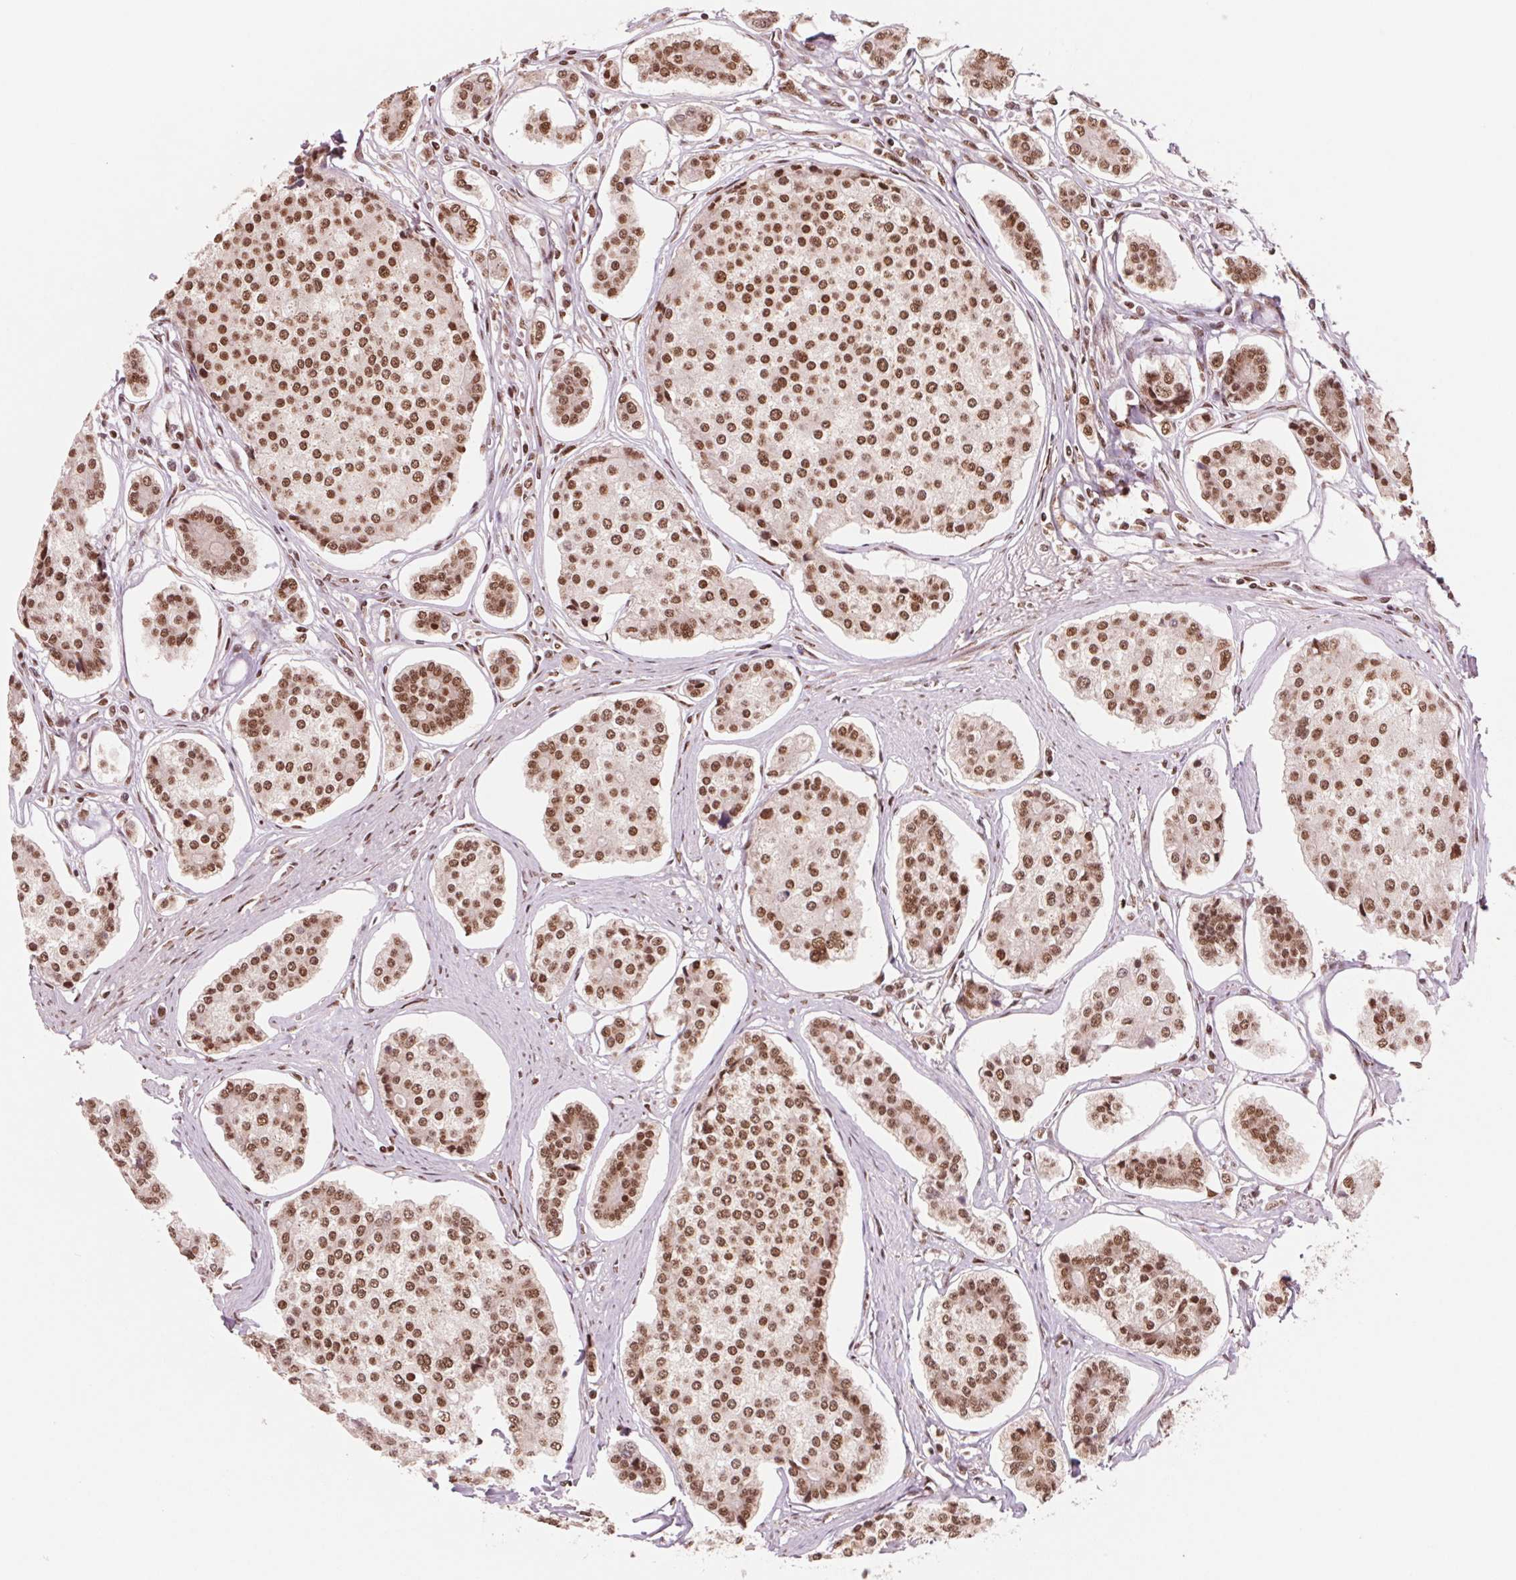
{"staining": {"intensity": "moderate", "quantity": ">75%", "location": "nuclear"}, "tissue": "carcinoid", "cell_type": "Tumor cells", "image_type": "cancer", "snomed": [{"axis": "morphology", "description": "Carcinoid, malignant, NOS"}, {"axis": "topography", "description": "Small intestine"}], "caption": "Immunohistochemistry staining of carcinoid (malignant), which displays medium levels of moderate nuclear staining in about >75% of tumor cells indicating moderate nuclear protein expression. The staining was performed using DAB (3,3'-diaminobenzidine) (brown) for protein detection and nuclei were counterstained in hematoxylin (blue).", "gene": "TTLL9", "patient": {"sex": "female", "age": 65}}